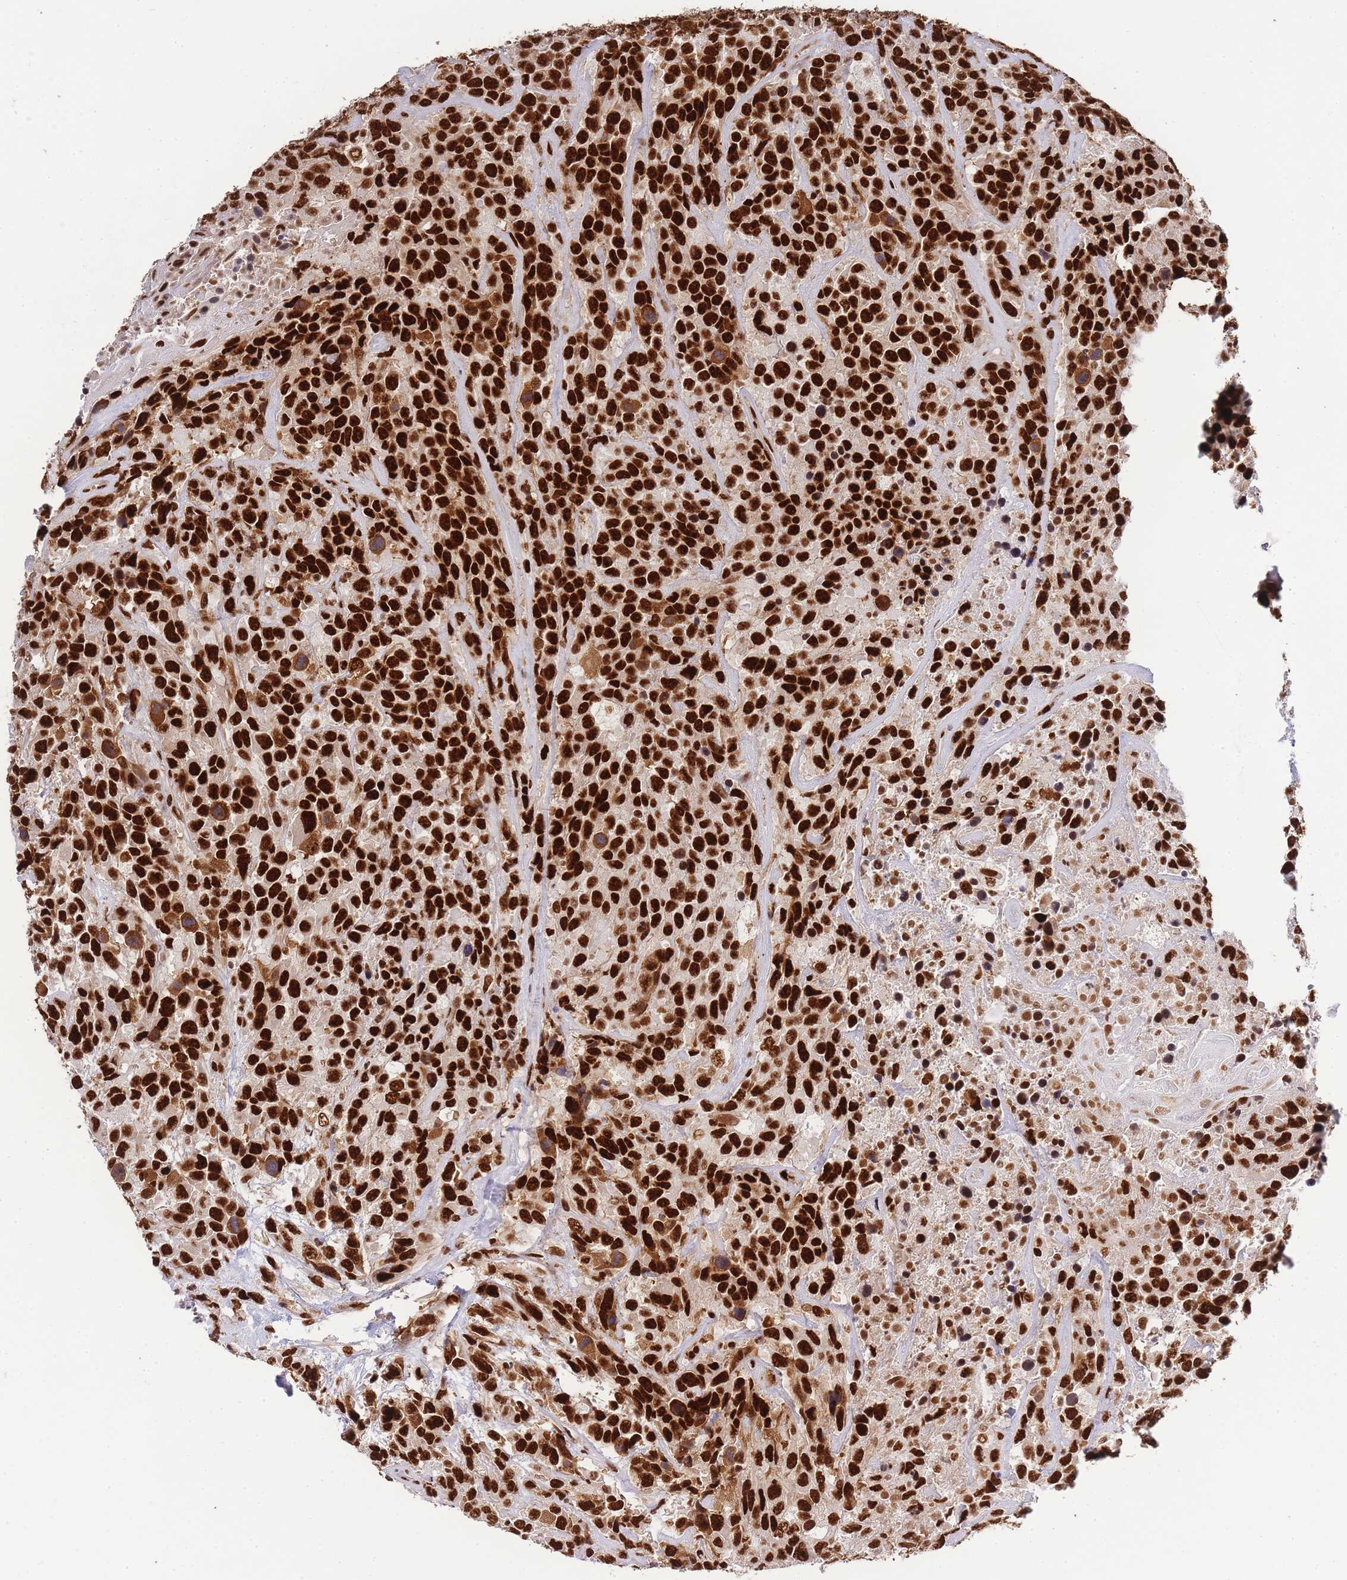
{"staining": {"intensity": "strong", "quantity": ">75%", "location": "nuclear"}, "tissue": "urothelial cancer", "cell_type": "Tumor cells", "image_type": "cancer", "snomed": [{"axis": "morphology", "description": "Urothelial carcinoma, High grade"}, {"axis": "topography", "description": "Urinary bladder"}], "caption": "This photomicrograph shows immunohistochemistry (IHC) staining of human urothelial cancer, with high strong nuclear staining in approximately >75% of tumor cells.", "gene": "PRKDC", "patient": {"sex": "female", "age": 70}}